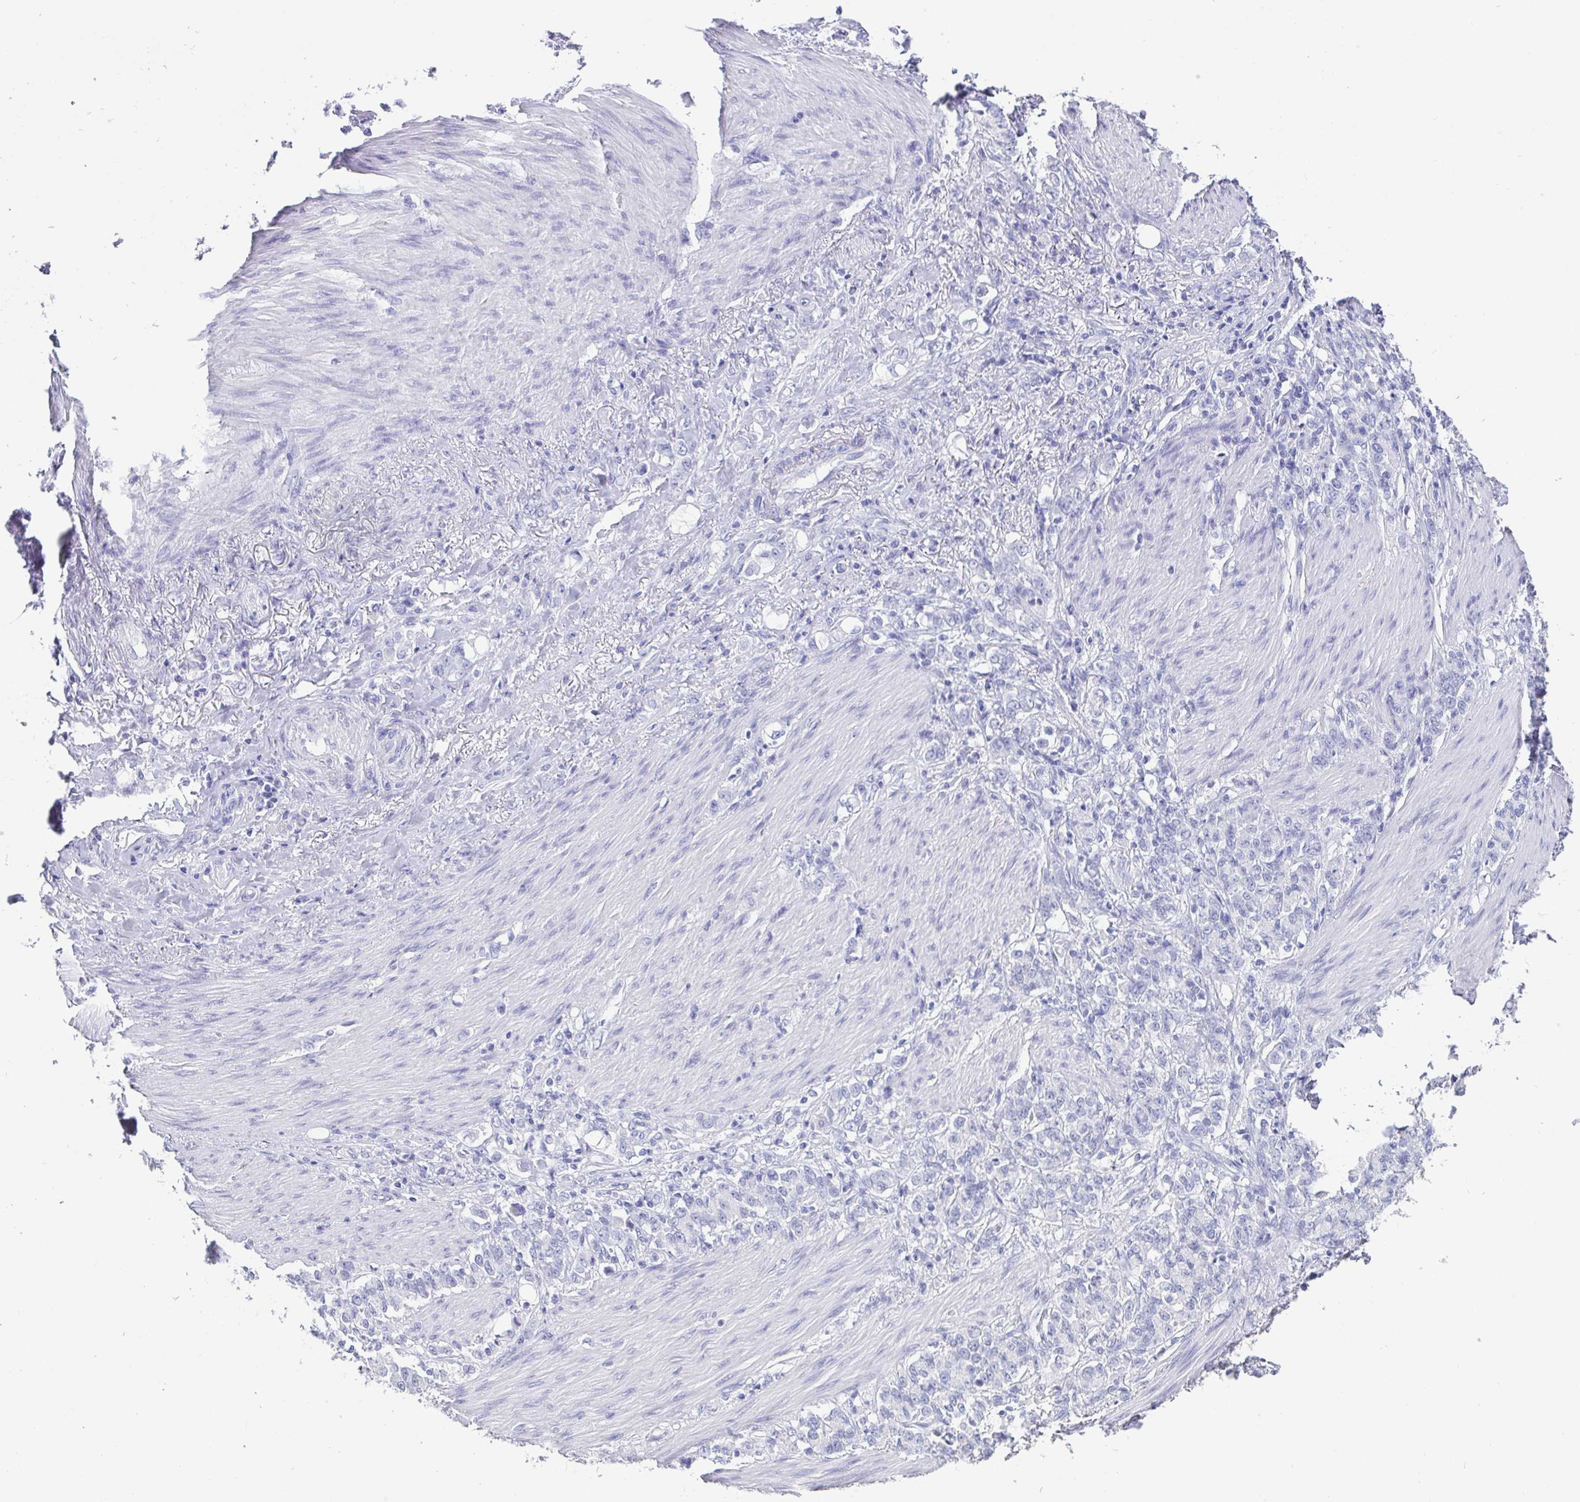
{"staining": {"intensity": "negative", "quantity": "none", "location": "none"}, "tissue": "stomach cancer", "cell_type": "Tumor cells", "image_type": "cancer", "snomed": [{"axis": "morphology", "description": "Adenocarcinoma, NOS"}, {"axis": "topography", "description": "Stomach"}], "caption": "The image shows no staining of tumor cells in stomach cancer.", "gene": "SCGN", "patient": {"sex": "female", "age": 79}}